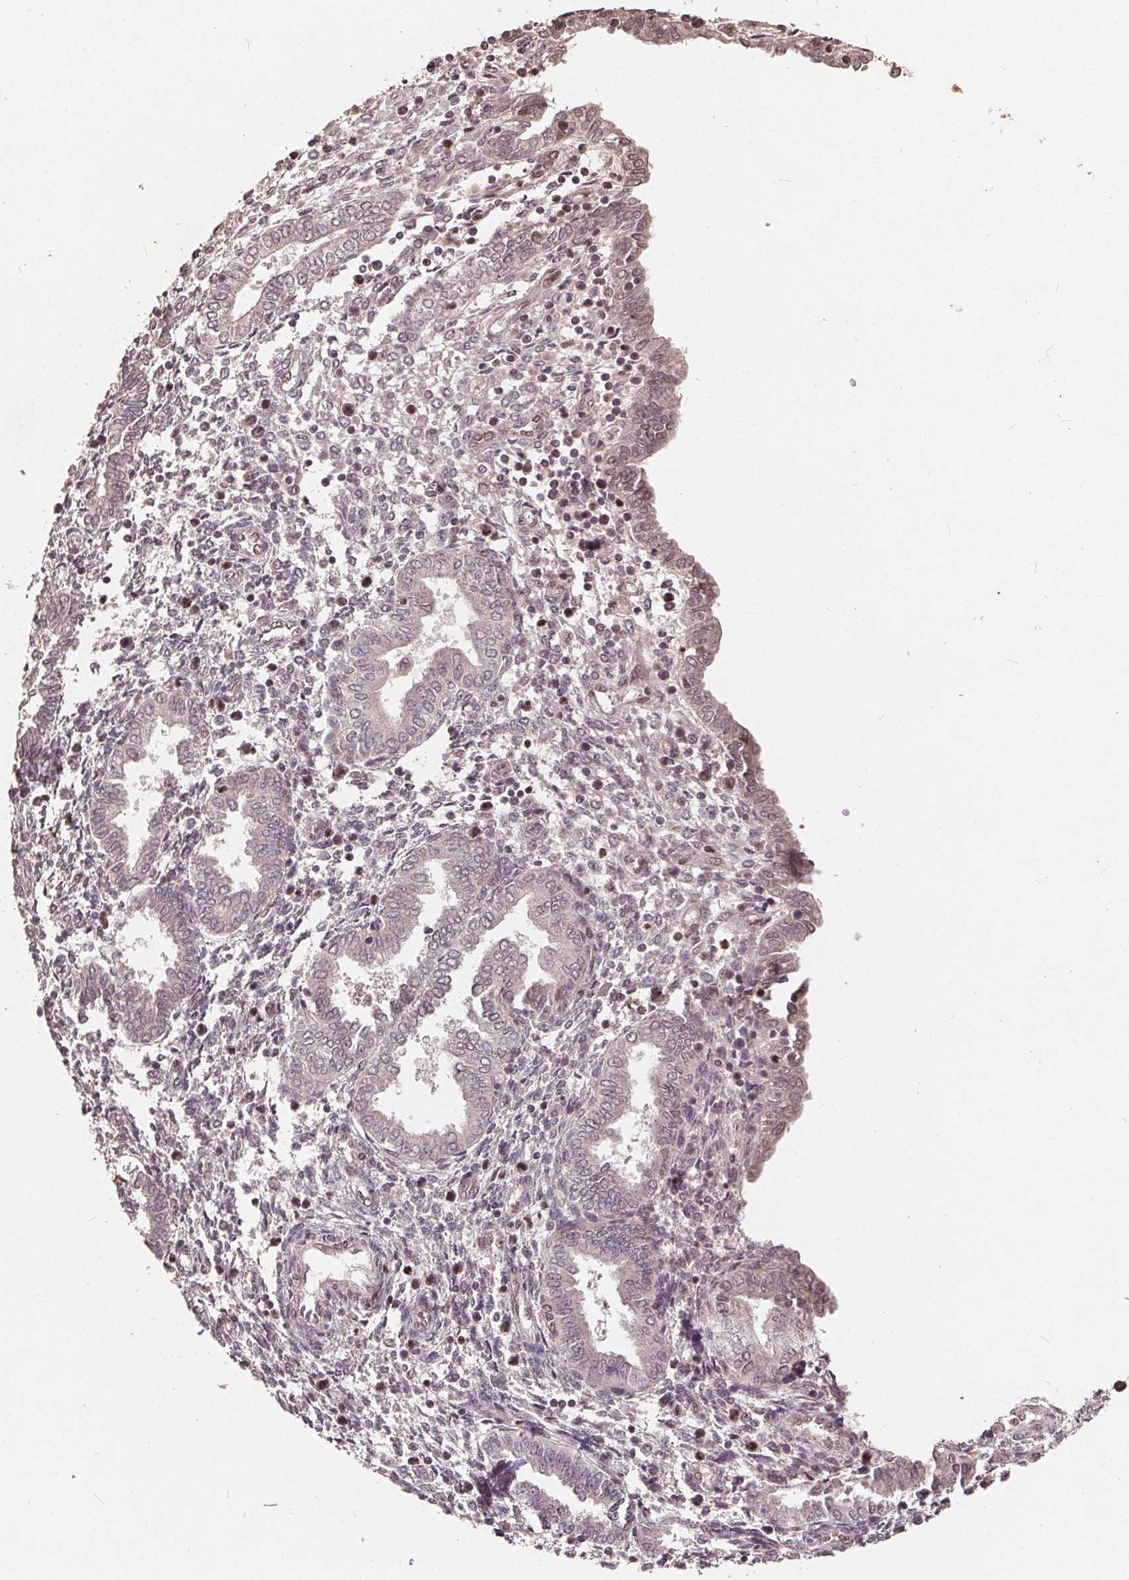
{"staining": {"intensity": "negative", "quantity": "none", "location": "none"}, "tissue": "endometrium", "cell_type": "Cells in endometrial stroma", "image_type": "normal", "snomed": [{"axis": "morphology", "description": "Normal tissue, NOS"}, {"axis": "topography", "description": "Endometrium"}], "caption": "Immunohistochemistry (IHC) of unremarkable human endometrium displays no staining in cells in endometrial stroma. (DAB (3,3'-diaminobenzidine) IHC, high magnification).", "gene": "DNMT3B", "patient": {"sex": "female", "age": 42}}